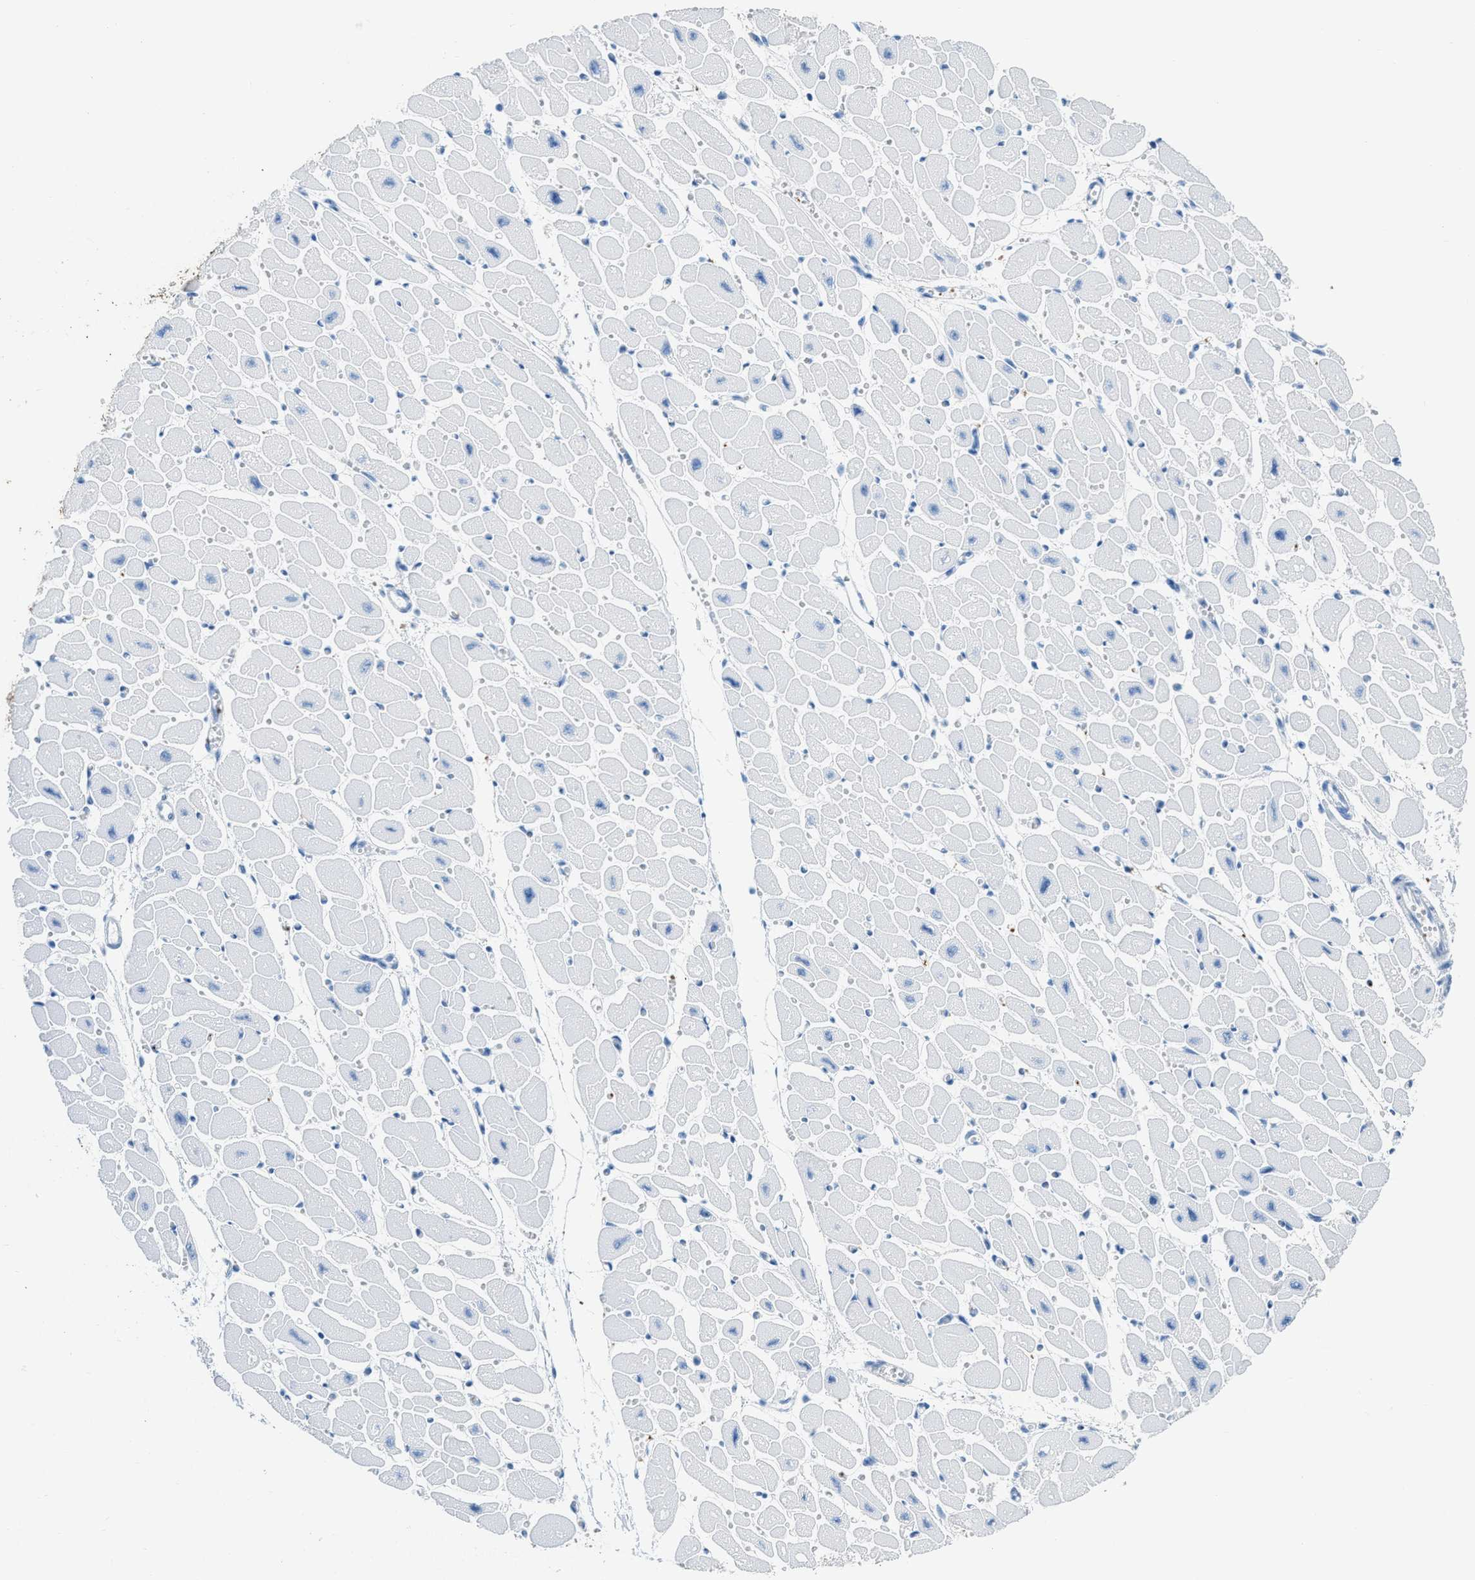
{"staining": {"intensity": "negative", "quantity": "none", "location": "none"}, "tissue": "heart muscle", "cell_type": "Cardiomyocytes", "image_type": "normal", "snomed": [{"axis": "morphology", "description": "Normal tissue, NOS"}, {"axis": "topography", "description": "Heart"}], "caption": "This photomicrograph is of normal heart muscle stained with IHC to label a protein in brown with the nuclei are counter-stained blue. There is no positivity in cardiomyocytes.", "gene": "FAIM2", "patient": {"sex": "female", "age": 54}}